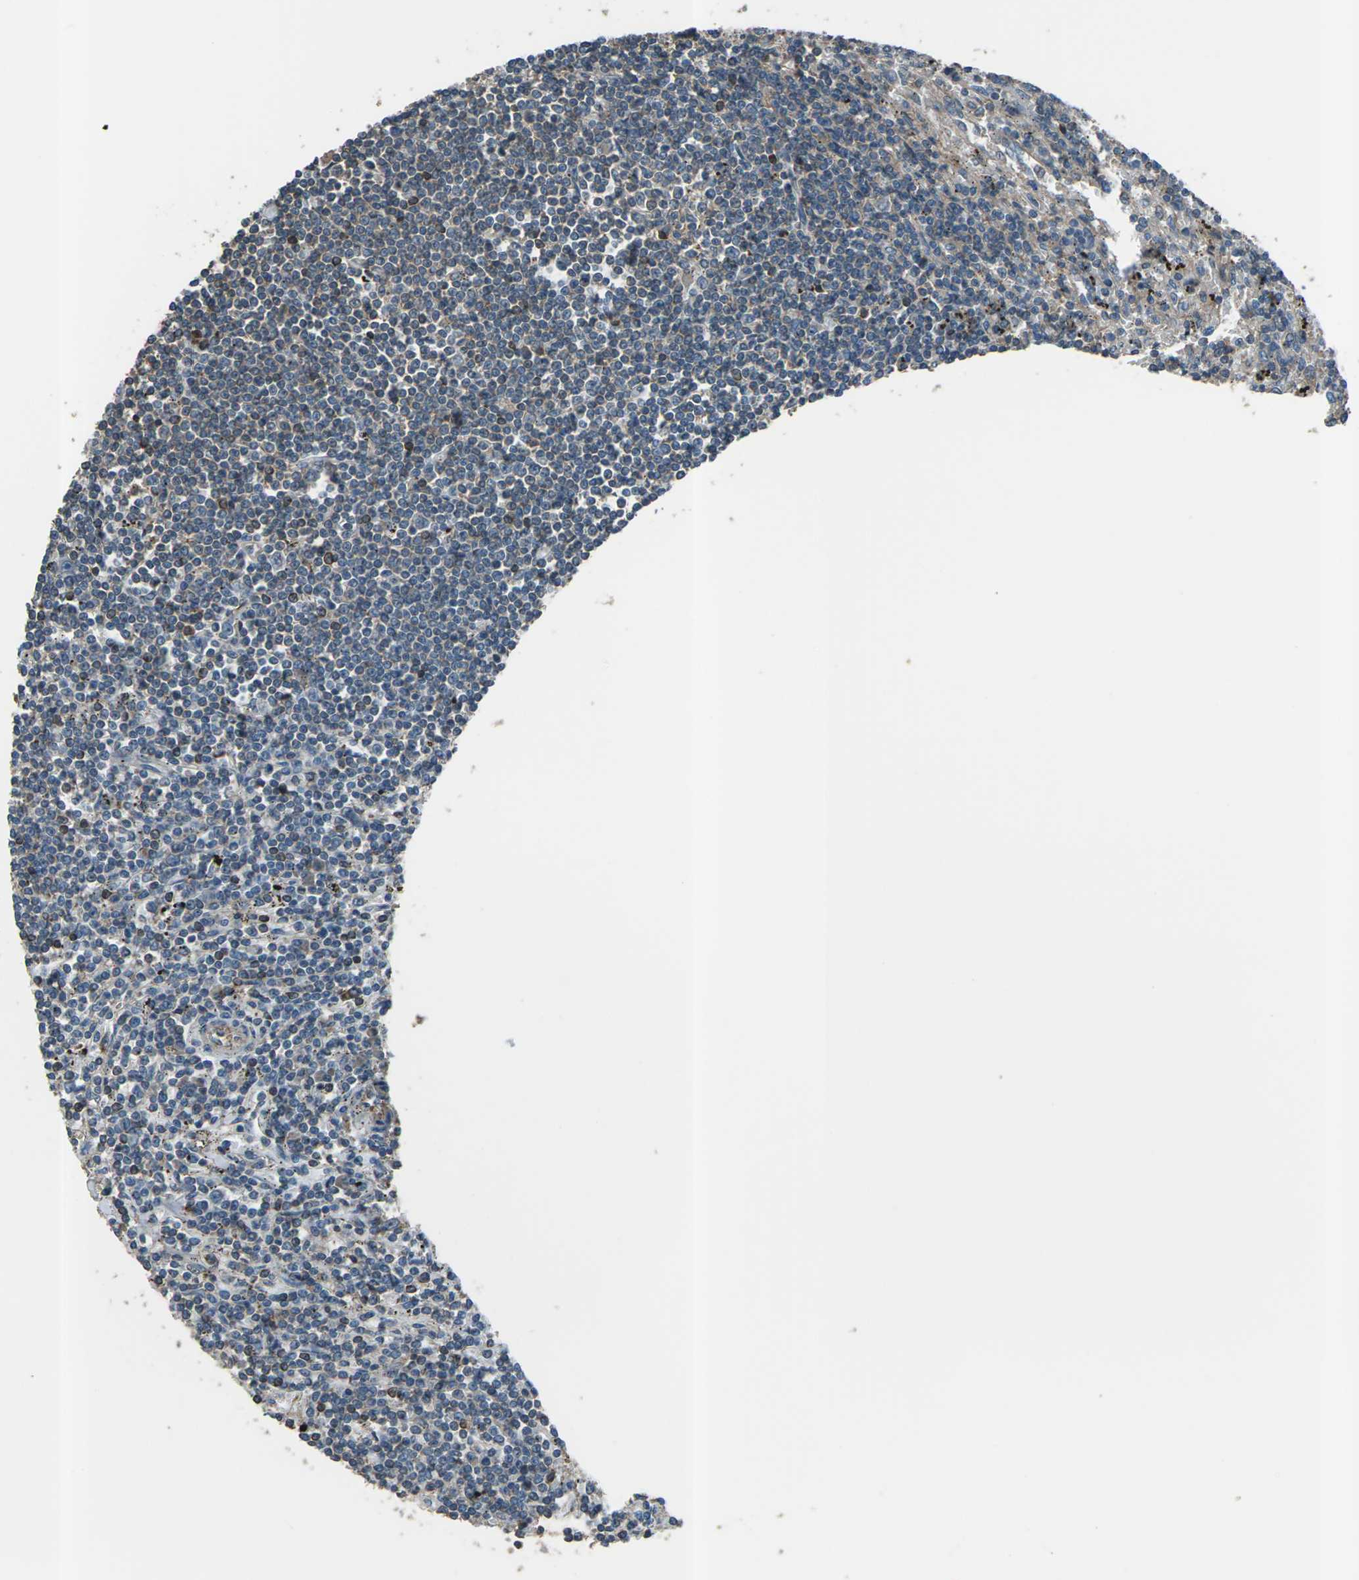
{"staining": {"intensity": "weak", "quantity": "25%-75%", "location": "cytoplasmic/membranous"}, "tissue": "lymphoma", "cell_type": "Tumor cells", "image_type": "cancer", "snomed": [{"axis": "morphology", "description": "Malignant lymphoma, non-Hodgkin's type, Low grade"}, {"axis": "topography", "description": "Spleen"}], "caption": "DAB immunohistochemical staining of human malignant lymphoma, non-Hodgkin's type (low-grade) demonstrates weak cytoplasmic/membranous protein staining in about 25%-75% of tumor cells.", "gene": "CMTM4", "patient": {"sex": "male", "age": 76}}